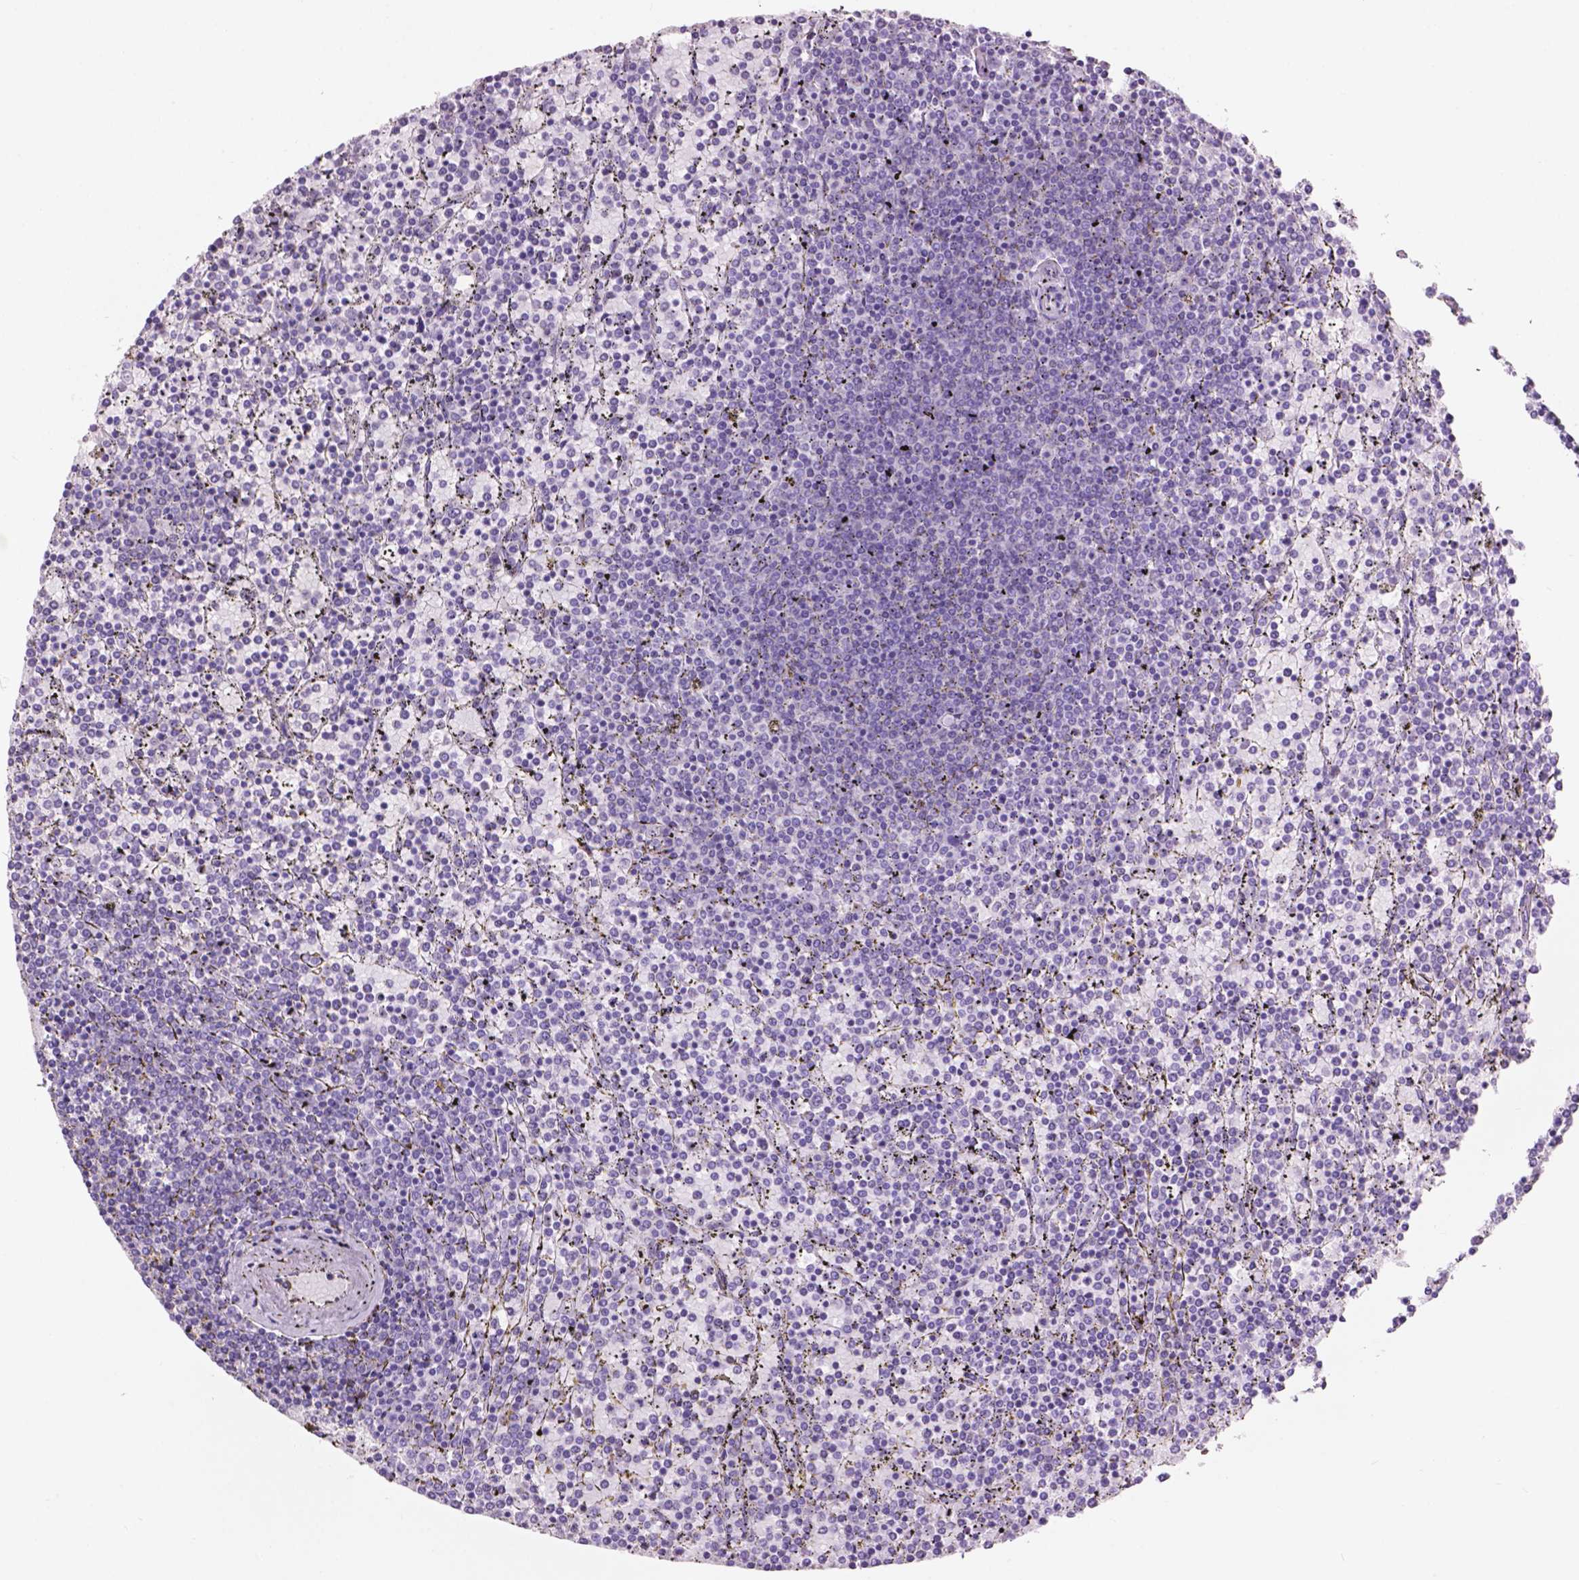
{"staining": {"intensity": "negative", "quantity": "none", "location": "none"}, "tissue": "lymphoma", "cell_type": "Tumor cells", "image_type": "cancer", "snomed": [{"axis": "morphology", "description": "Malignant lymphoma, non-Hodgkin's type, Low grade"}, {"axis": "topography", "description": "Spleen"}], "caption": "Tumor cells show no significant protein positivity in lymphoma.", "gene": "CRYBA4", "patient": {"sex": "female", "age": 77}}